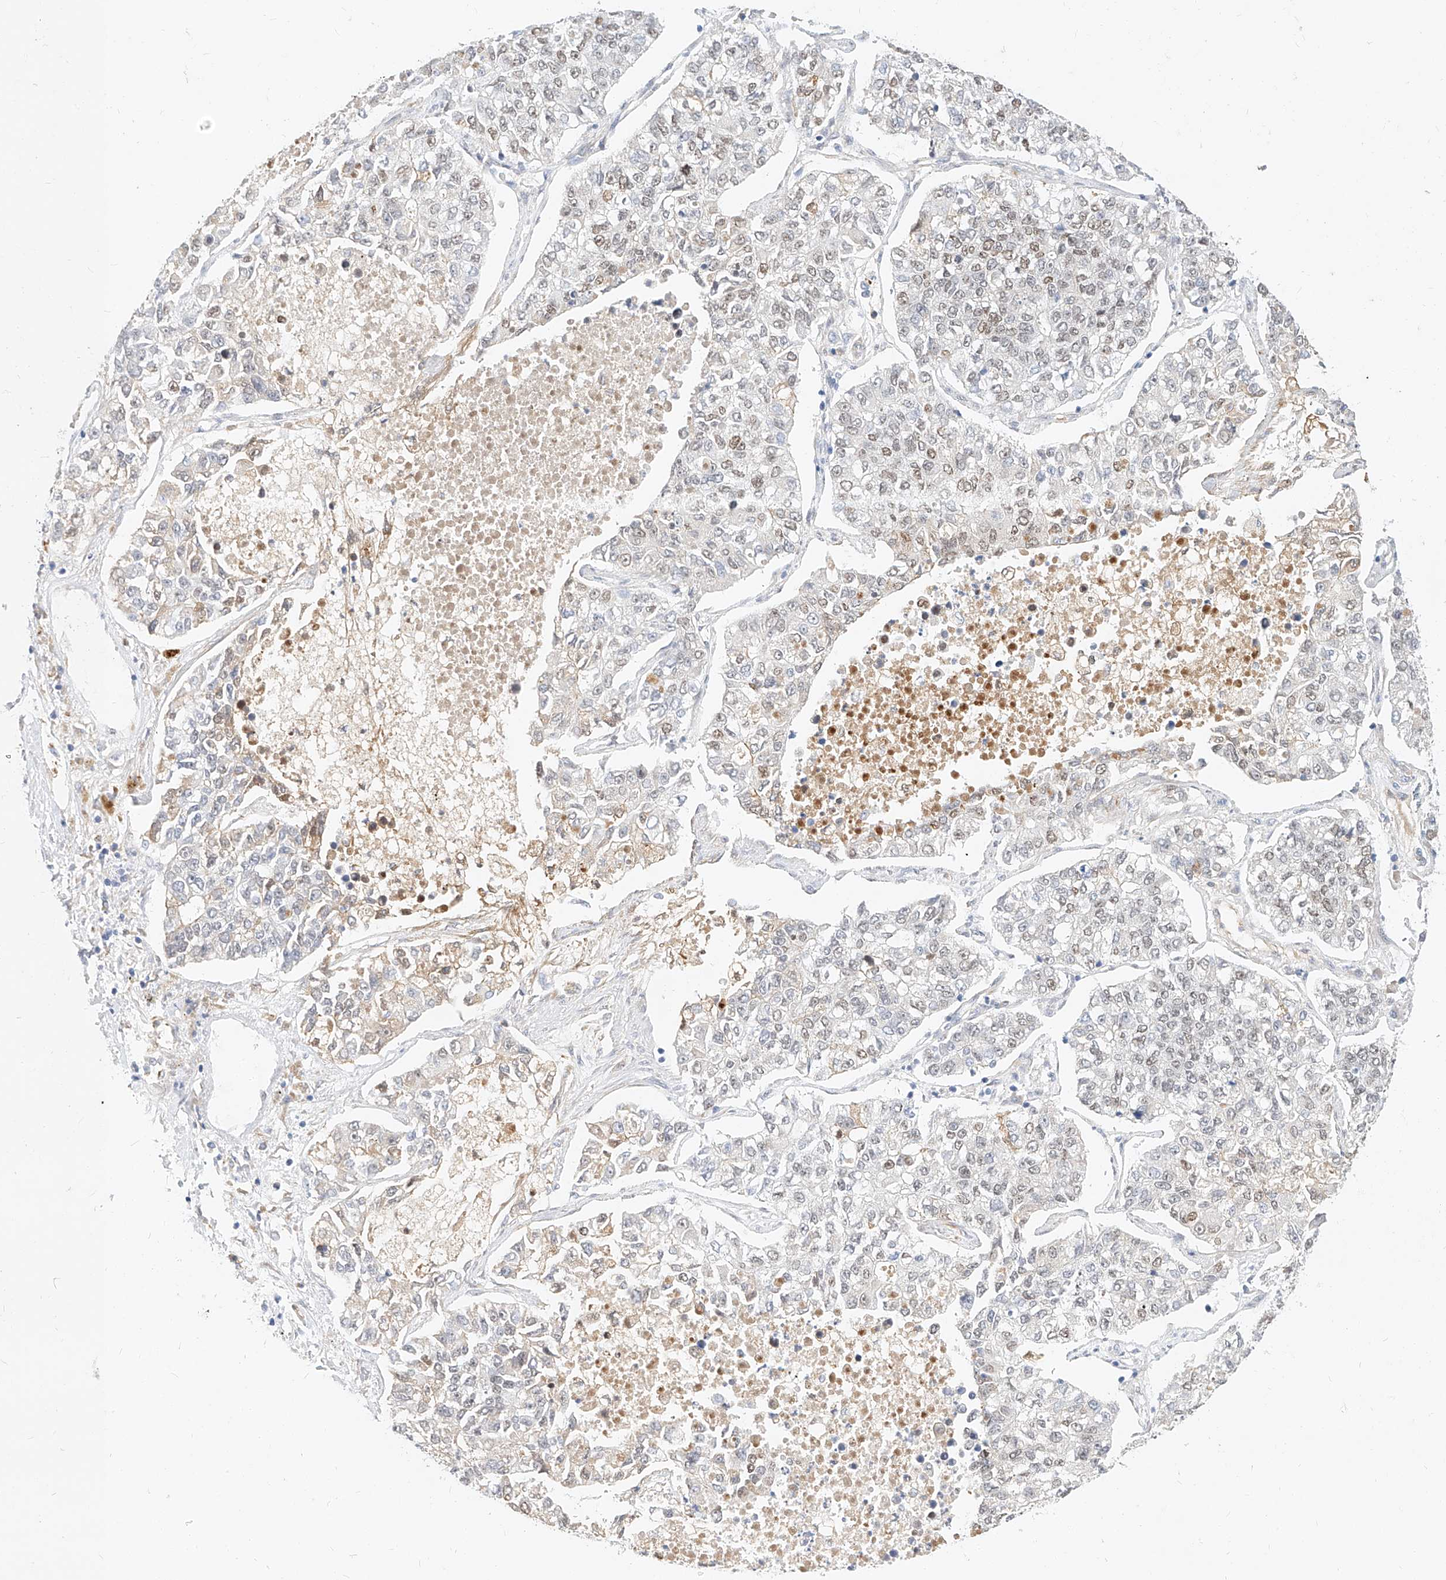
{"staining": {"intensity": "weak", "quantity": "25%-75%", "location": "nuclear"}, "tissue": "lung cancer", "cell_type": "Tumor cells", "image_type": "cancer", "snomed": [{"axis": "morphology", "description": "Adenocarcinoma, NOS"}, {"axis": "topography", "description": "Lung"}], "caption": "This micrograph exhibits immunohistochemistry (IHC) staining of lung adenocarcinoma, with low weak nuclear expression in about 25%-75% of tumor cells.", "gene": "CBX8", "patient": {"sex": "male", "age": 49}}